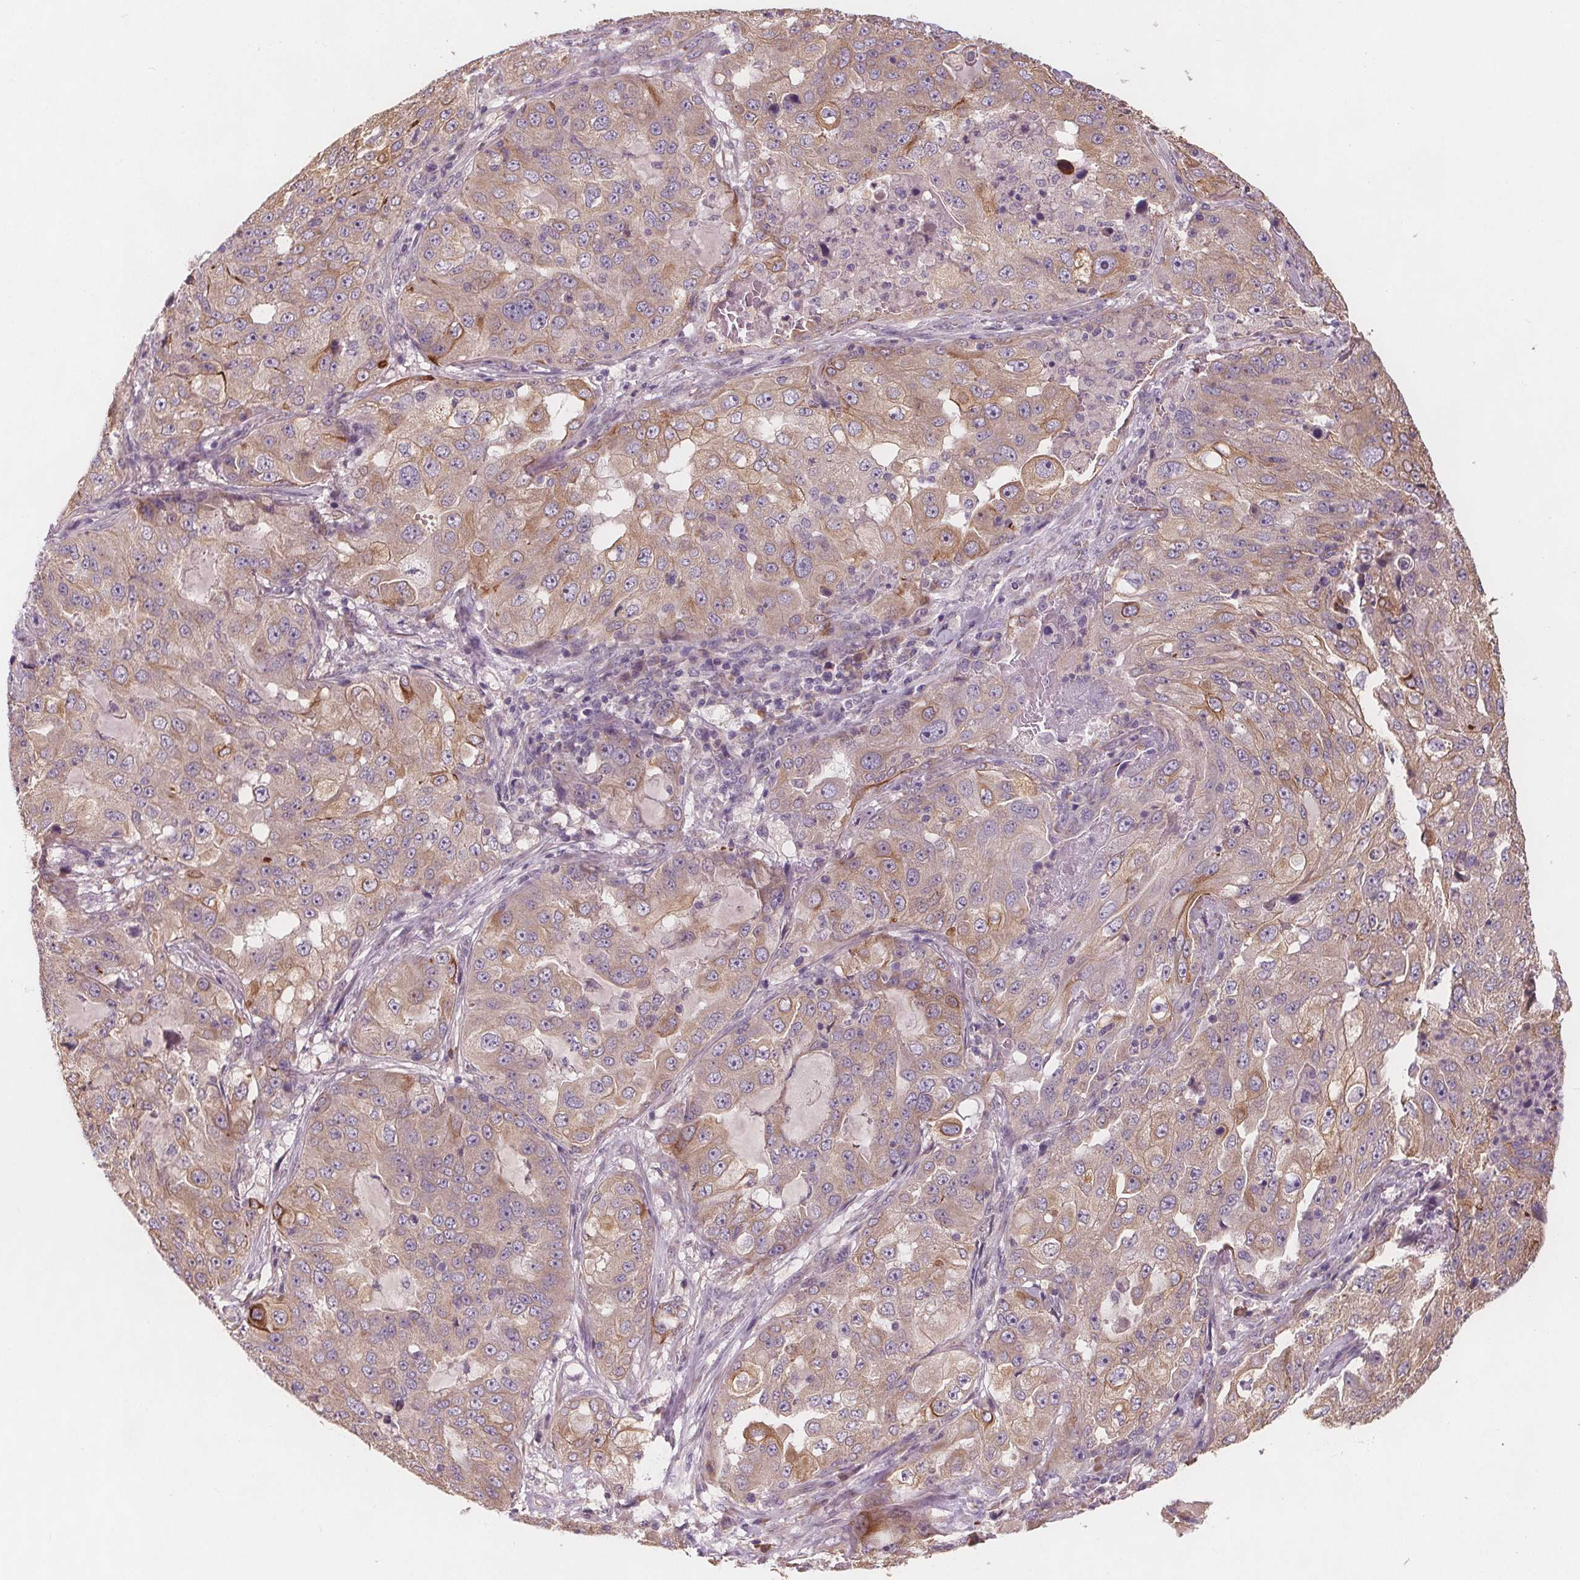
{"staining": {"intensity": "weak", "quantity": "<25%", "location": "cytoplasmic/membranous"}, "tissue": "lung cancer", "cell_type": "Tumor cells", "image_type": "cancer", "snomed": [{"axis": "morphology", "description": "Adenocarcinoma, NOS"}, {"axis": "topography", "description": "Lung"}], "caption": "Protein analysis of adenocarcinoma (lung) demonstrates no significant positivity in tumor cells. (DAB IHC with hematoxylin counter stain).", "gene": "TMEM80", "patient": {"sex": "female", "age": 61}}